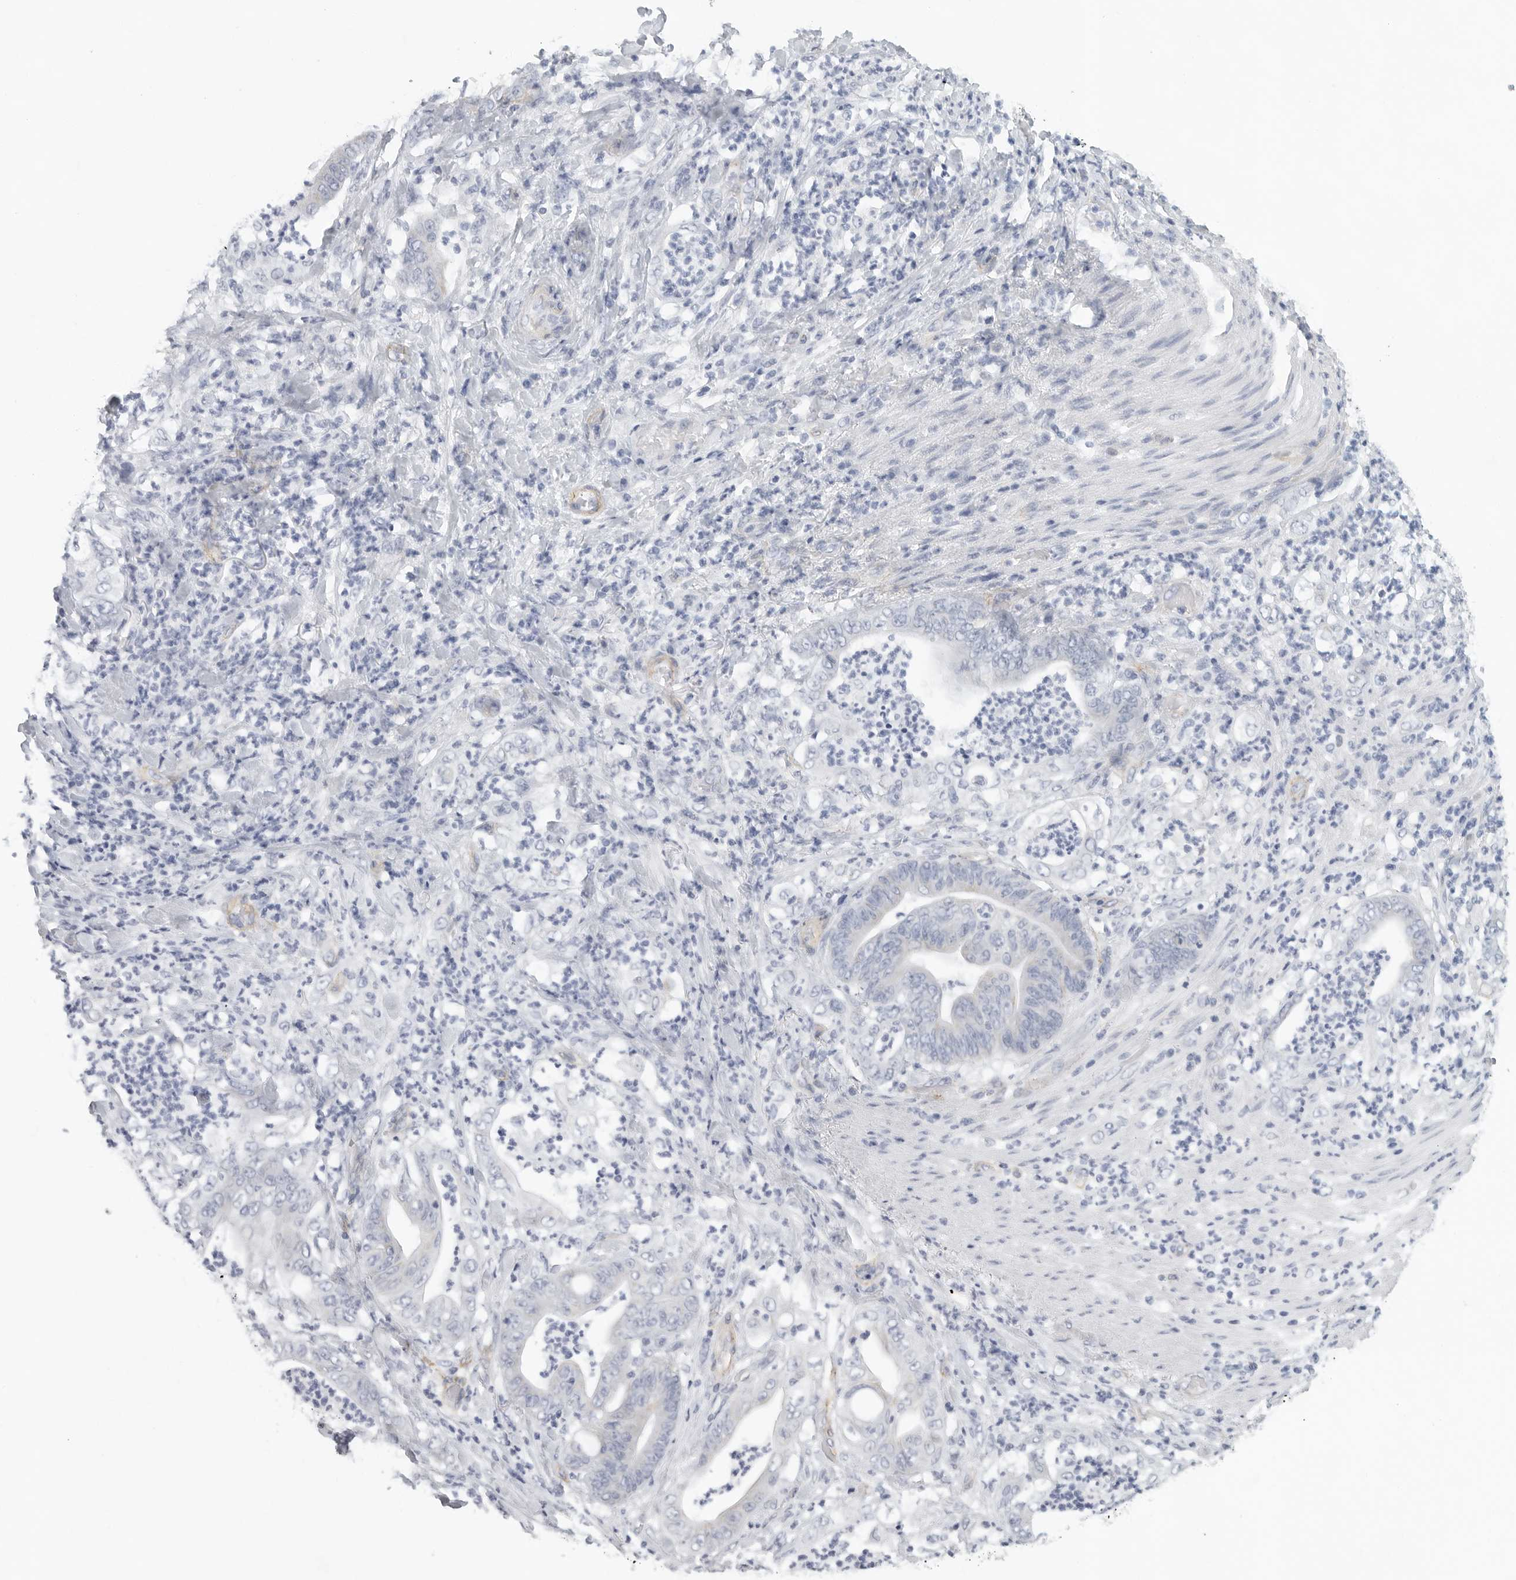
{"staining": {"intensity": "negative", "quantity": "none", "location": "none"}, "tissue": "stomach cancer", "cell_type": "Tumor cells", "image_type": "cancer", "snomed": [{"axis": "morphology", "description": "Adenocarcinoma, NOS"}, {"axis": "topography", "description": "Stomach"}], "caption": "The image exhibits no staining of tumor cells in stomach cancer.", "gene": "TNR", "patient": {"sex": "female", "age": 73}}